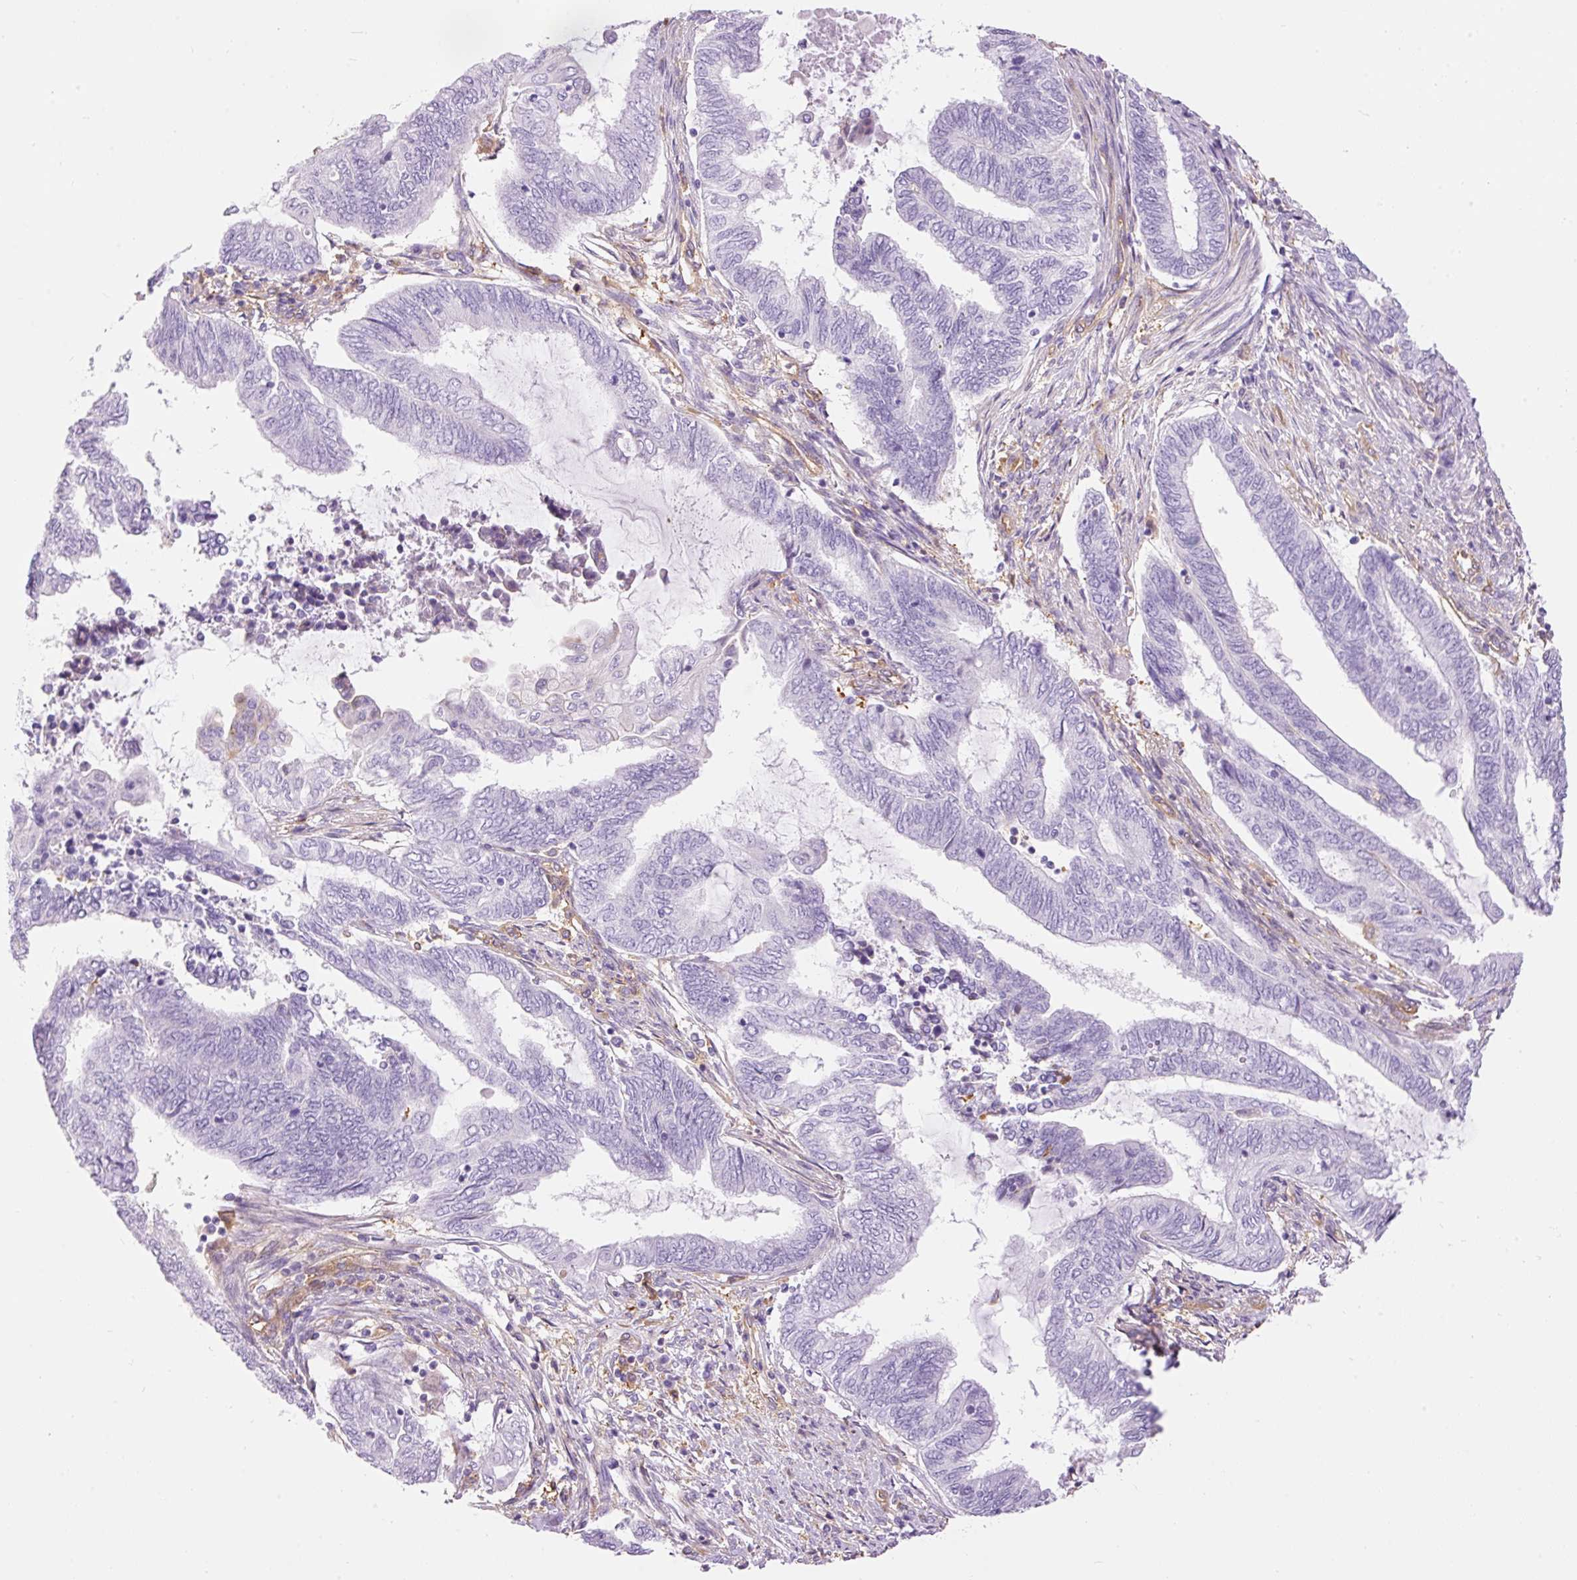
{"staining": {"intensity": "negative", "quantity": "none", "location": "none"}, "tissue": "endometrial cancer", "cell_type": "Tumor cells", "image_type": "cancer", "snomed": [{"axis": "morphology", "description": "Adenocarcinoma, NOS"}, {"axis": "topography", "description": "Uterus"}, {"axis": "topography", "description": "Endometrium"}], "caption": "Endometrial cancer (adenocarcinoma) stained for a protein using immunohistochemistry reveals no expression tumor cells.", "gene": "IL10RB", "patient": {"sex": "female", "age": 70}}